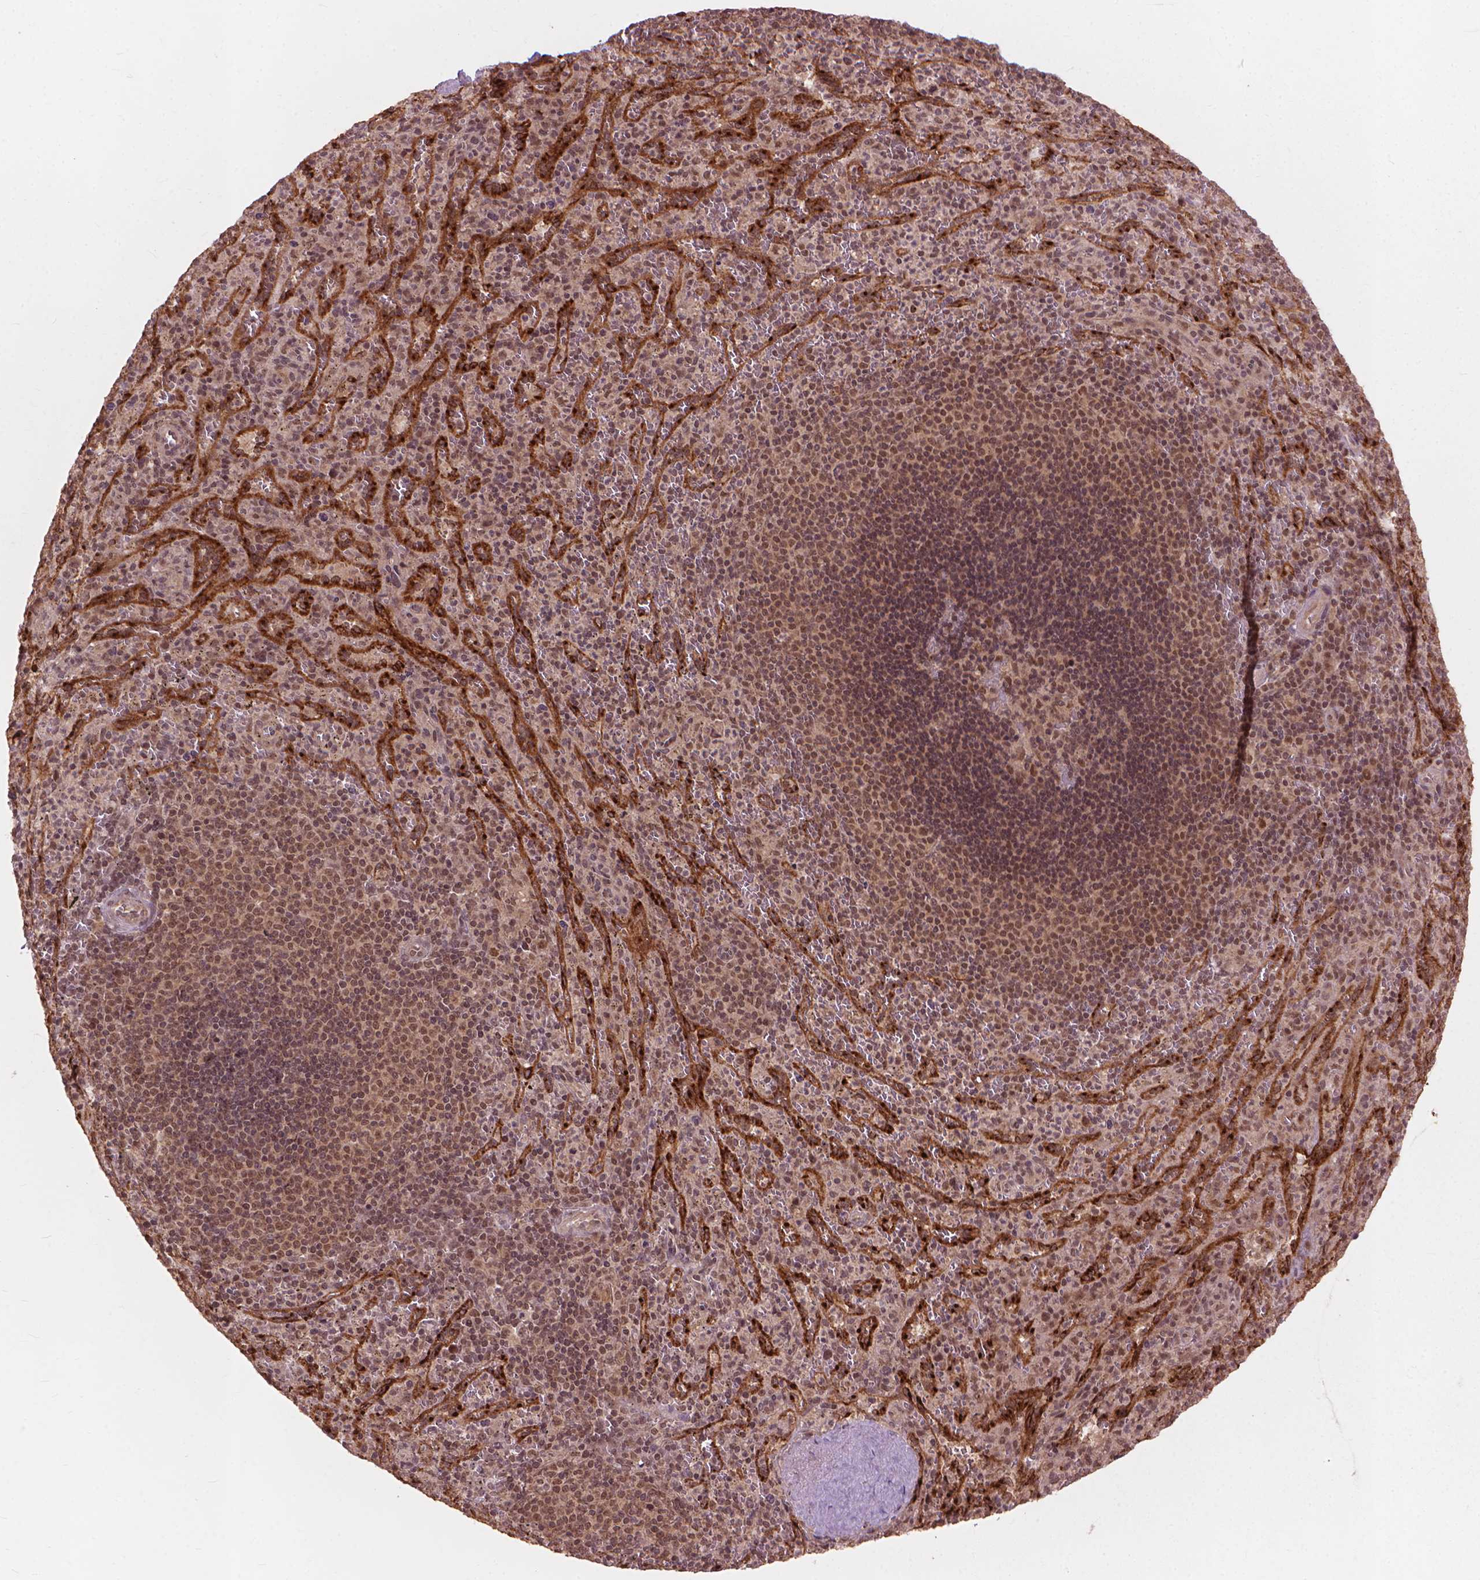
{"staining": {"intensity": "moderate", "quantity": "<25%", "location": "nuclear"}, "tissue": "spleen", "cell_type": "Cells in red pulp", "image_type": "normal", "snomed": [{"axis": "morphology", "description": "Normal tissue, NOS"}, {"axis": "topography", "description": "Spleen"}], "caption": "This image exhibits immunohistochemistry (IHC) staining of normal spleen, with low moderate nuclear expression in approximately <25% of cells in red pulp.", "gene": "SSU72", "patient": {"sex": "male", "age": 57}}